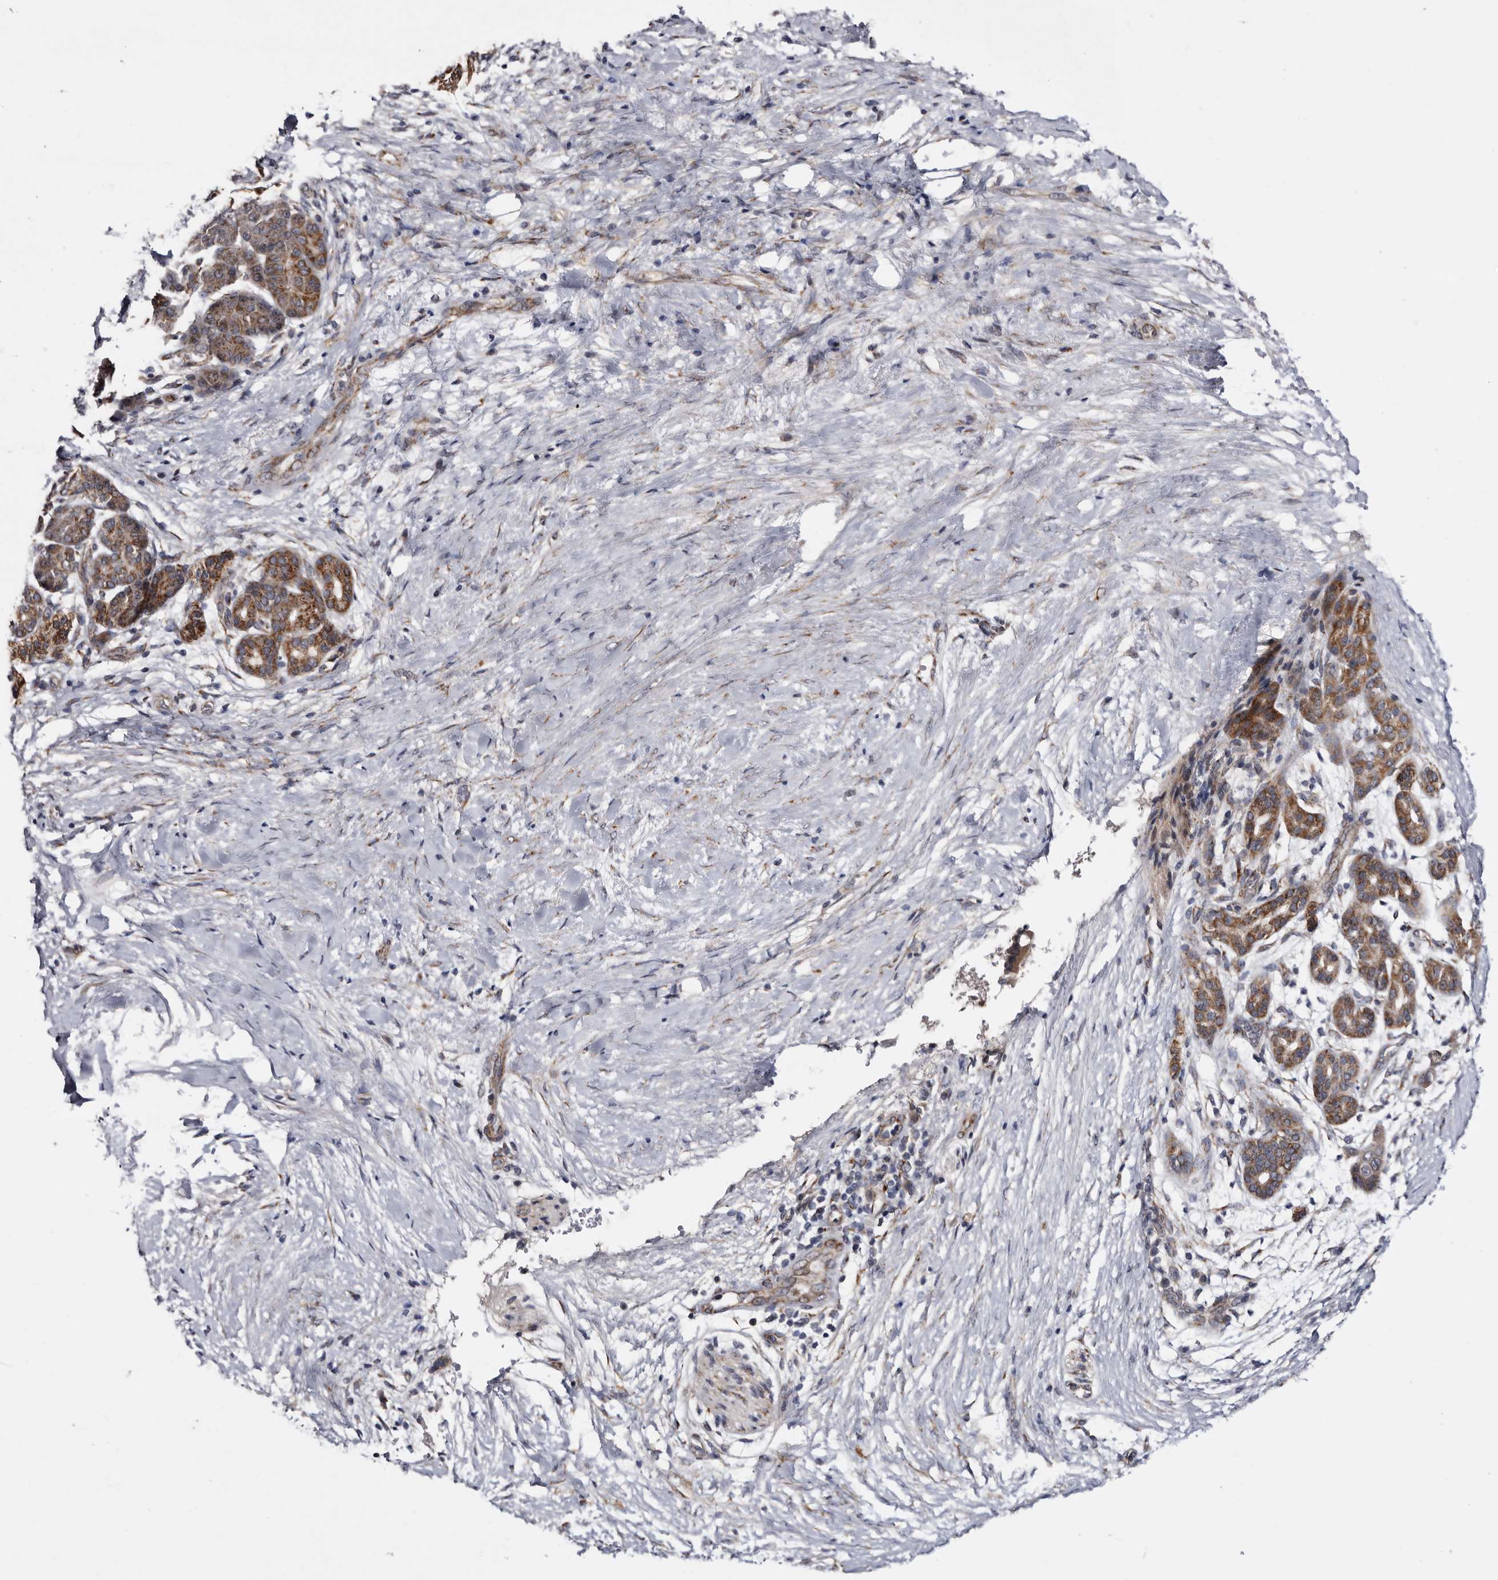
{"staining": {"intensity": "moderate", "quantity": ">75%", "location": "cytoplasmic/membranous"}, "tissue": "pancreatic cancer", "cell_type": "Tumor cells", "image_type": "cancer", "snomed": [{"axis": "morphology", "description": "Adenocarcinoma, NOS"}, {"axis": "topography", "description": "Pancreas"}], "caption": "Human pancreatic cancer stained with a brown dye exhibits moderate cytoplasmic/membranous positive positivity in about >75% of tumor cells.", "gene": "ARMCX2", "patient": {"sex": "male", "age": 59}}